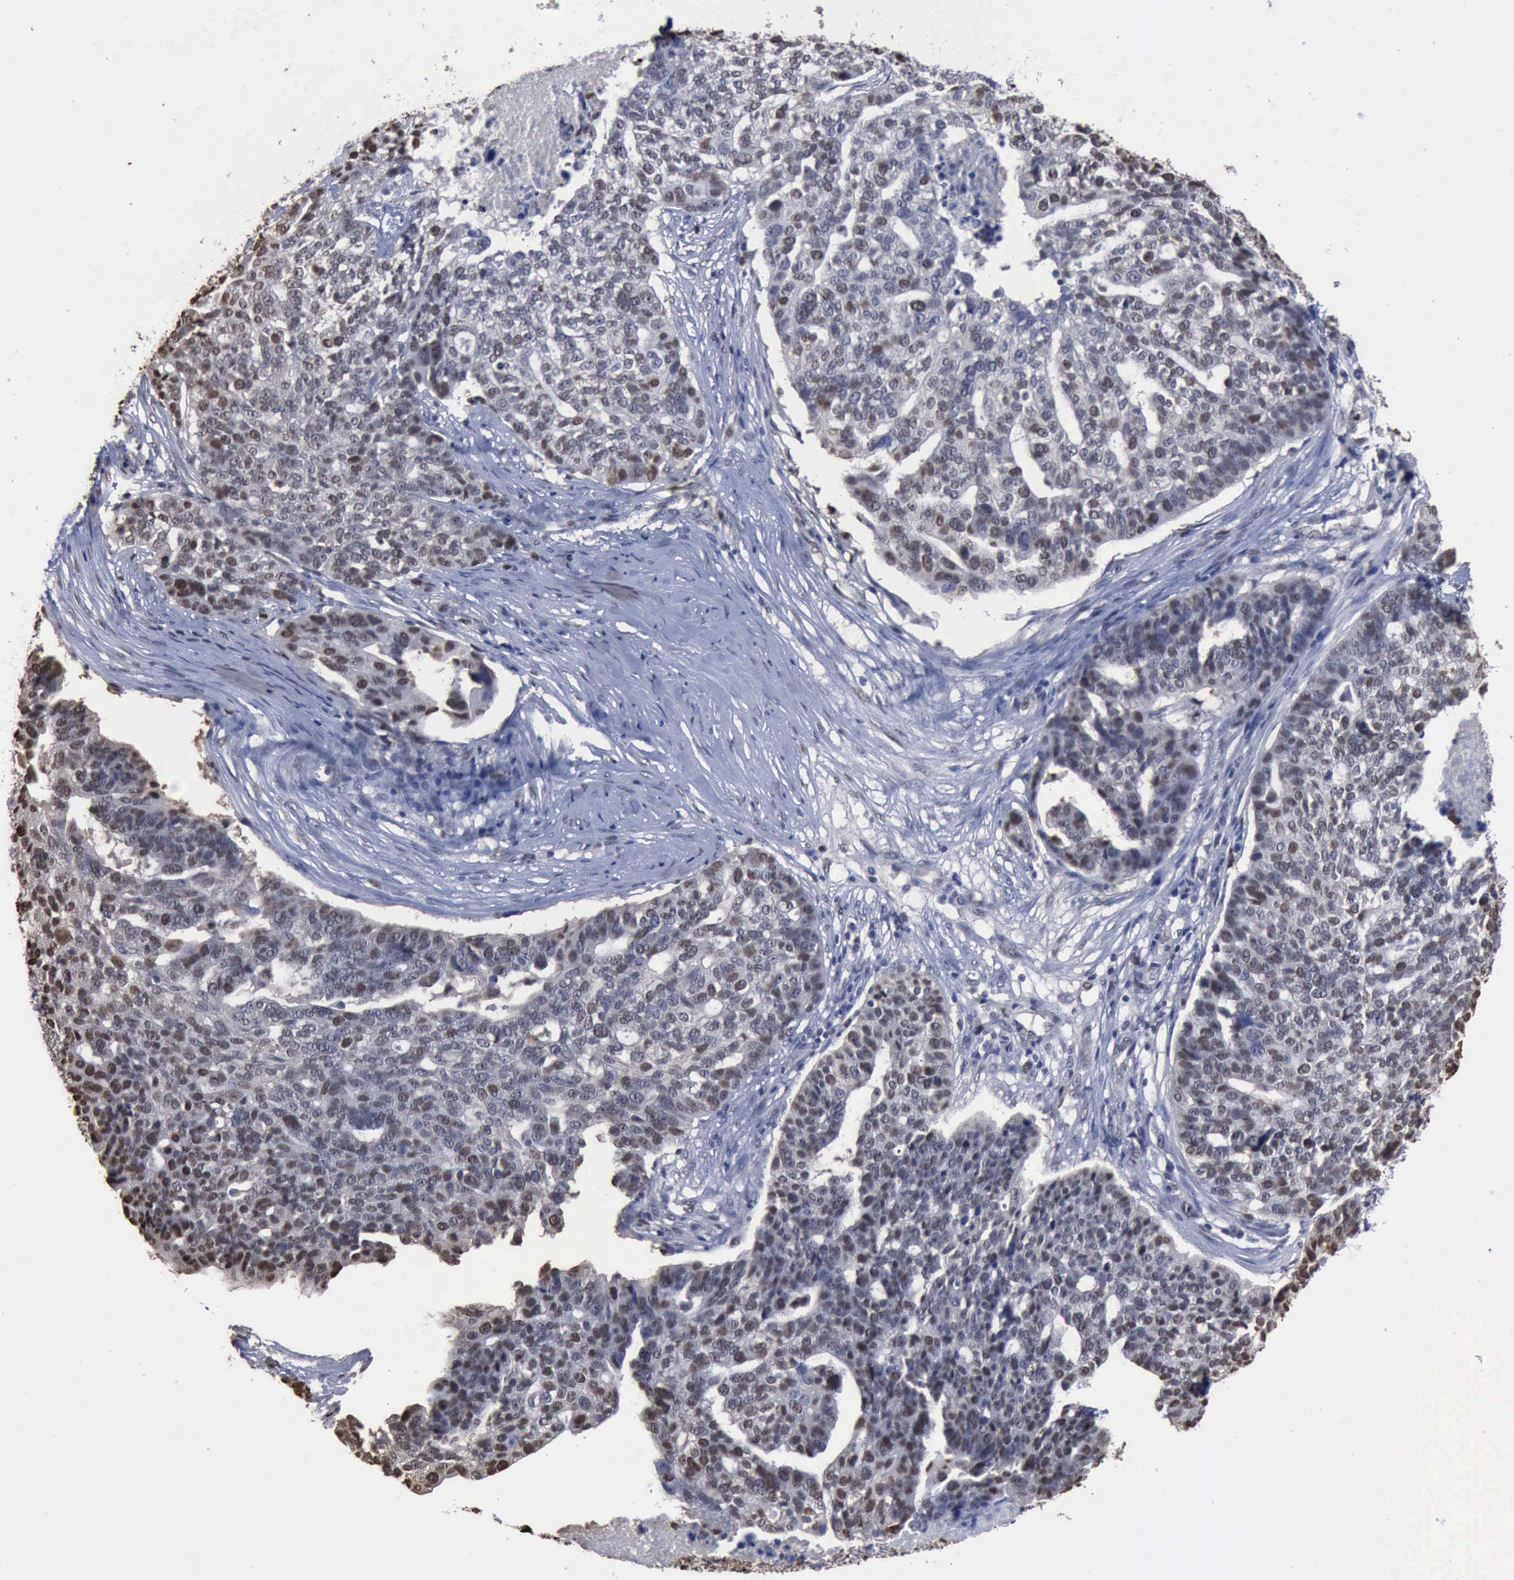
{"staining": {"intensity": "weak", "quantity": "25%-75%", "location": "nuclear"}, "tissue": "ovarian cancer", "cell_type": "Tumor cells", "image_type": "cancer", "snomed": [{"axis": "morphology", "description": "Cystadenocarcinoma, serous, NOS"}, {"axis": "topography", "description": "Ovary"}], "caption": "This image reveals serous cystadenocarcinoma (ovarian) stained with IHC to label a protein in brown. The nuclear of tumor cells show weak positivity for the protein. Nuclei are counter-stained blue.", "gene": "PCNA", "patient": {"sex": "female", "age": 59}}